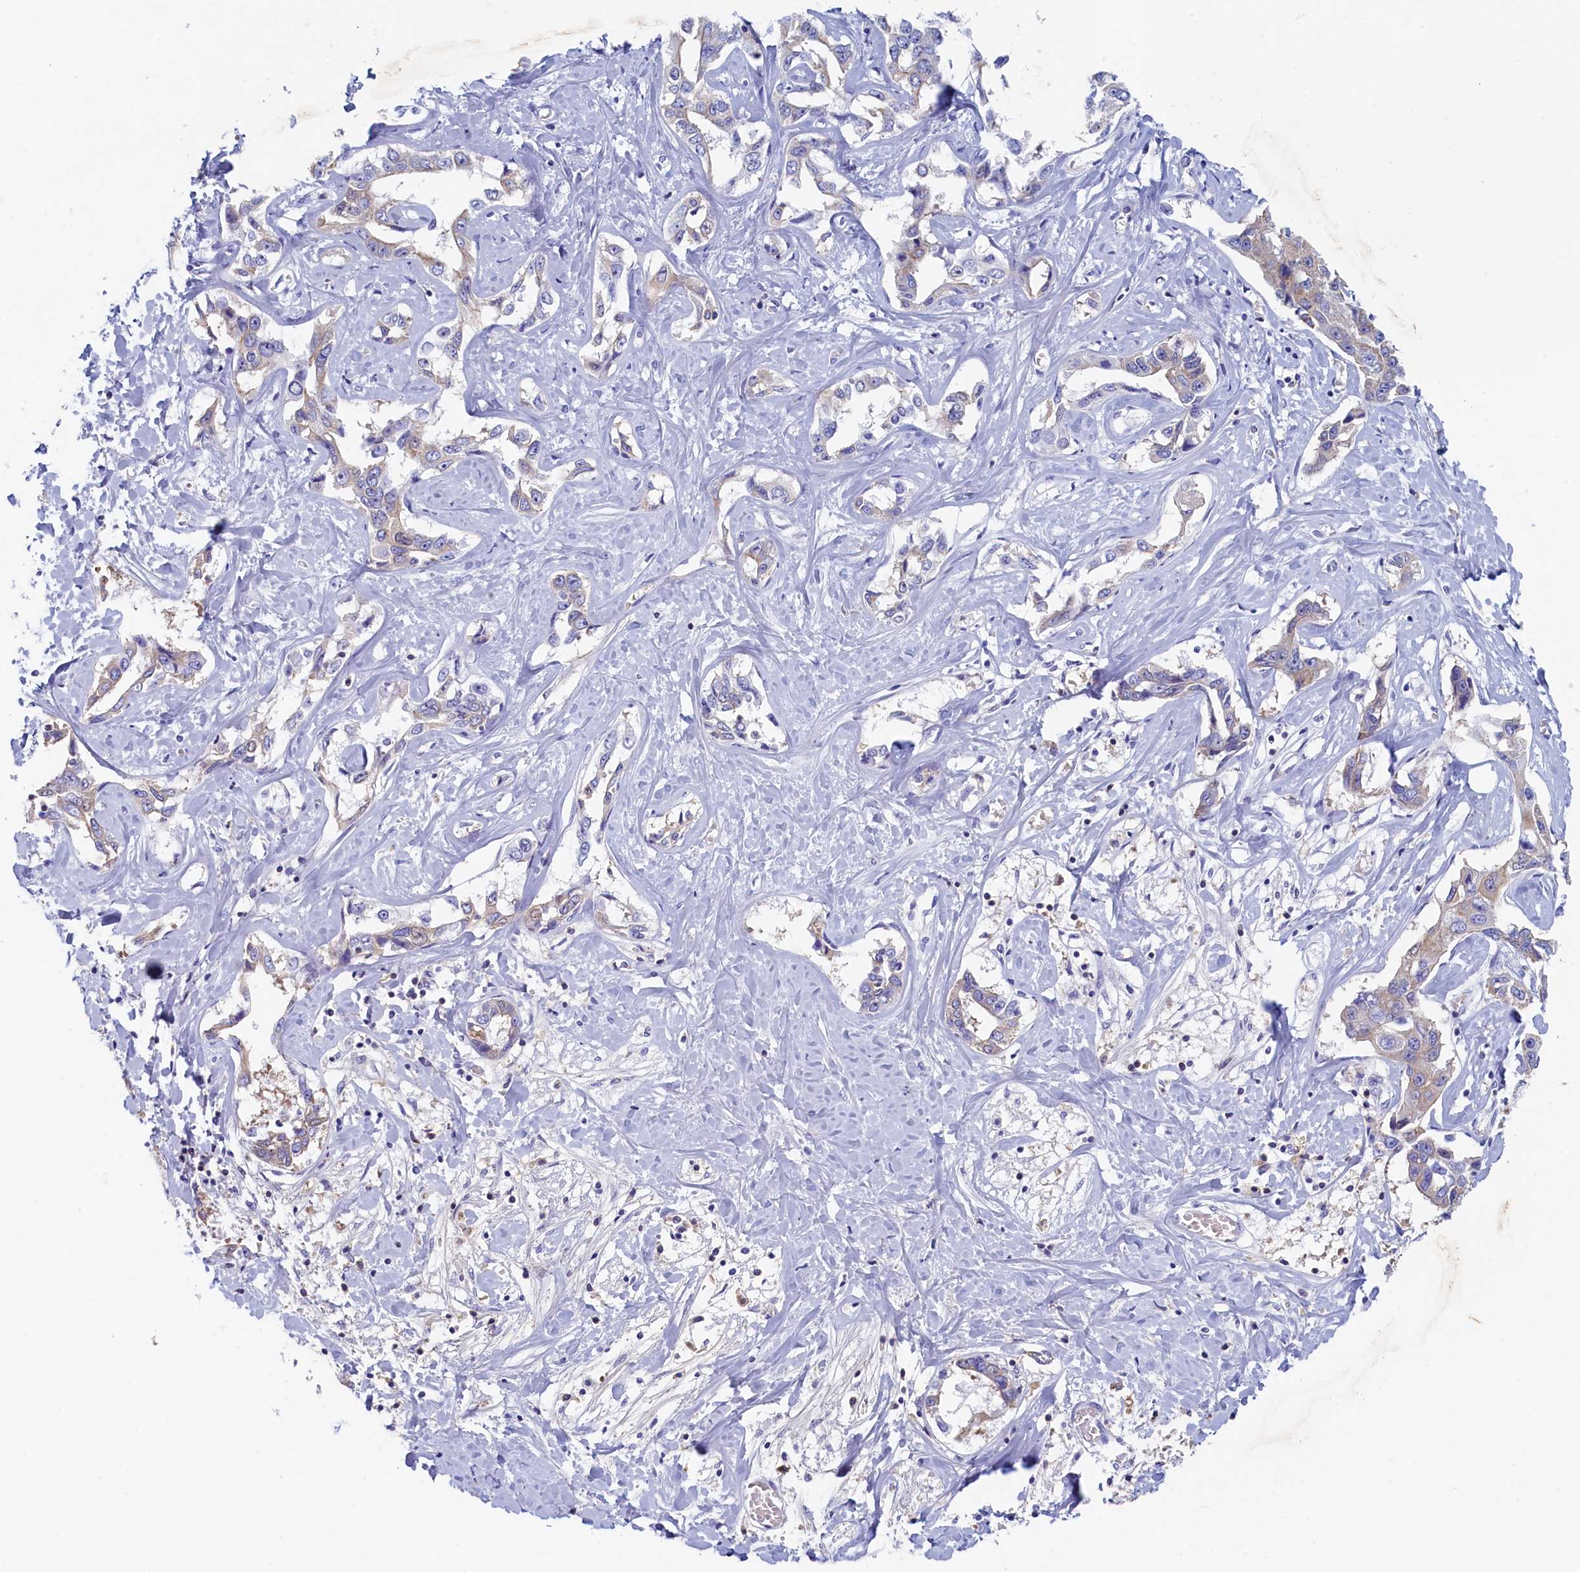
{"staining": {"intensity": "negative", "quantity": "none", "location": "none"}, "tissue": "liver cancer", "cell_type": "Tumor cells", "image_type": "cancer", "snomed": [{"axis": "morphology", "description": "Cholangiocarcinoma"}, {"axis": "topography", "description": "Liver"}], "caption": "Liver cholangiocarcinoma was stained to show a protein in brown. There is no significant positivity in tumor cells.", "gene": "GUCA1C", "patient": {"sex": "male", "age": 59}}